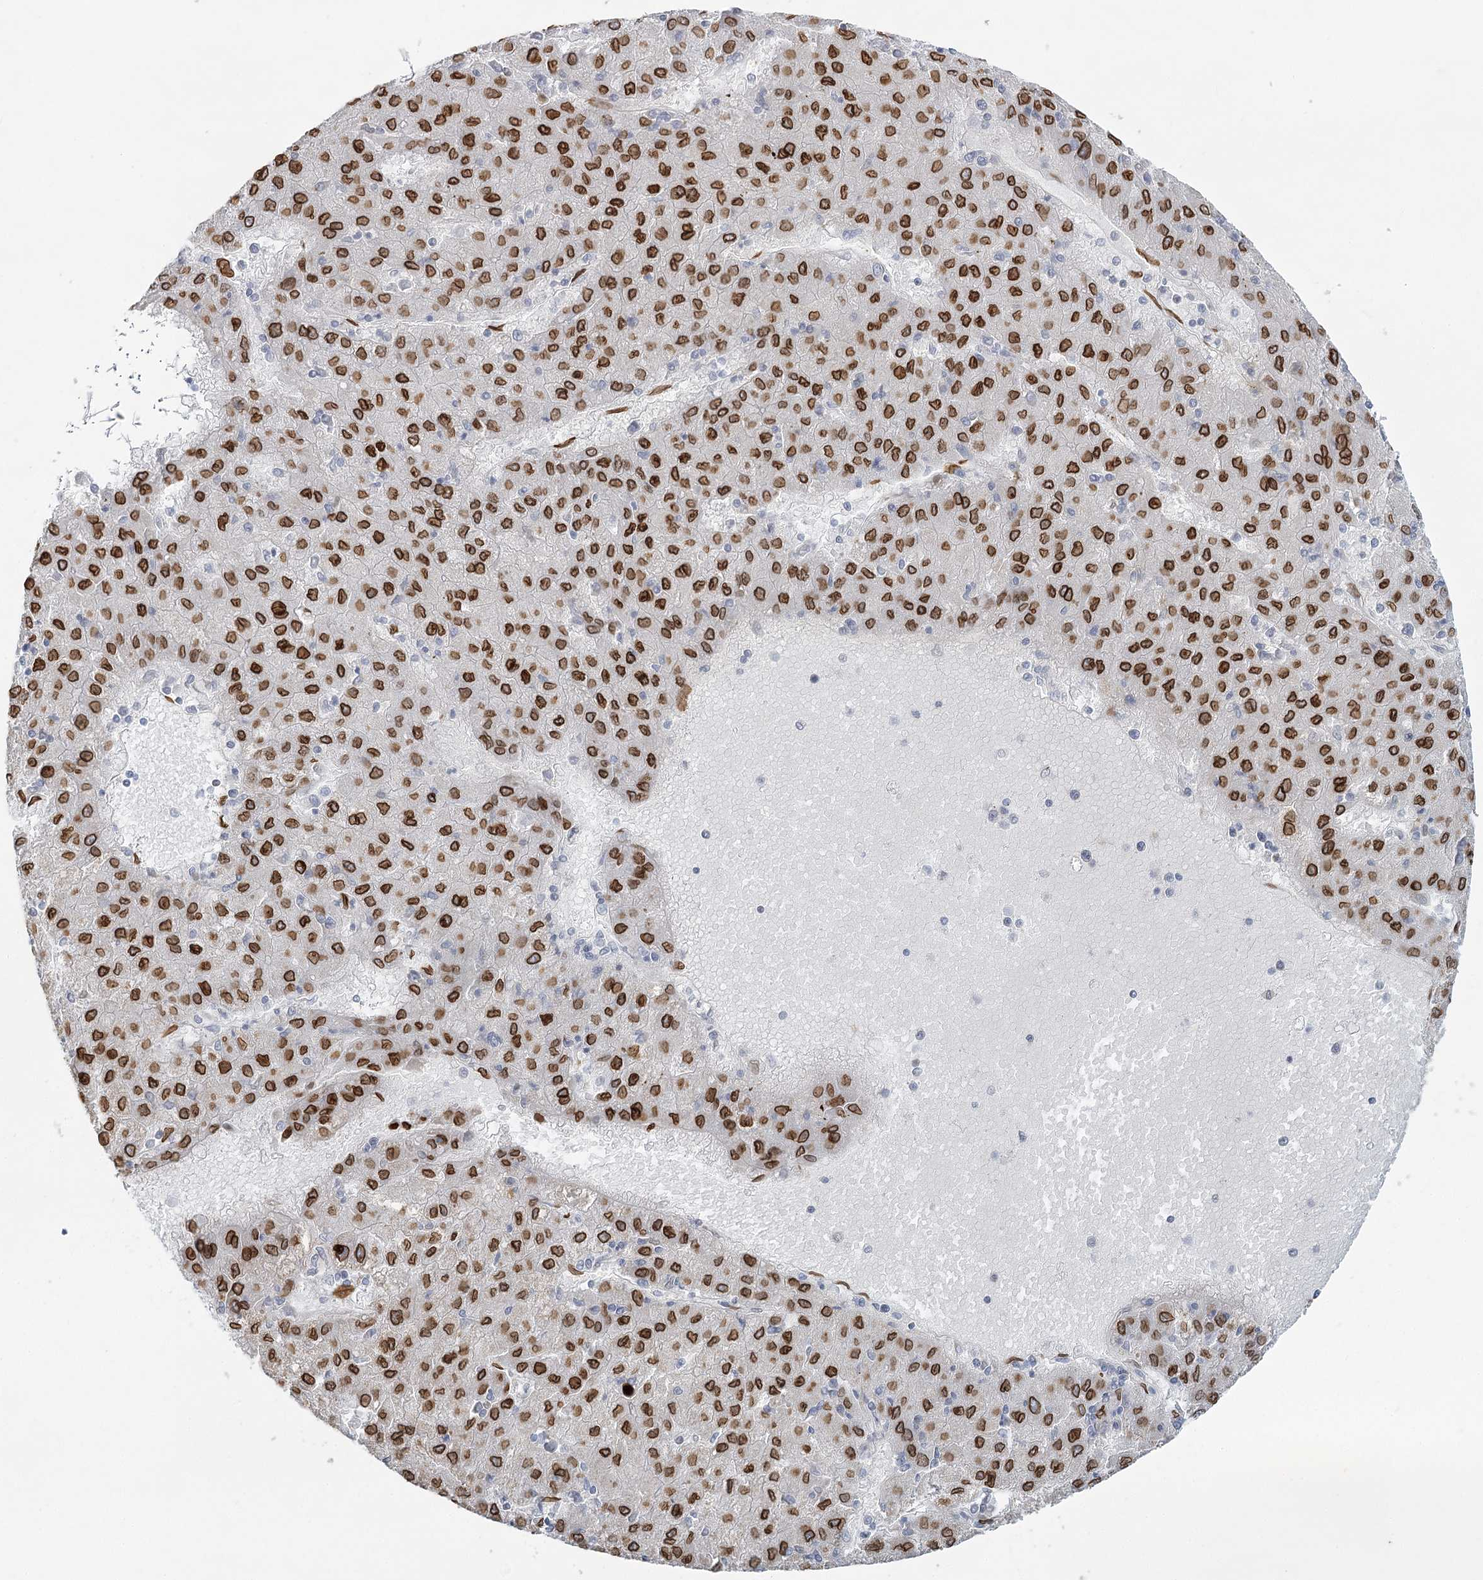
{"staining": {"intensity": "strong", "quantity": ">75%", "location": "cytoplasmic/membranous,nuclear"}, "tissue": "liver cancer", "cell_type": "Tumor cells", "image_type": "cancer", "snomed": [{"axis": "morphology", "description": "Carcinoma, Hepatocellular, NOS"}, {"axis": "topography", "description": "Liver"}], "caption": "An immunohistochemistry image of neoplastic tissue is shown. Protein staining in brown shows strong cytoplasmic/membranous and nuclear positivity in liver cancer within tumor cells.", "gene": "VWA5A", "patient": {"sex": "male", "age": 72}}